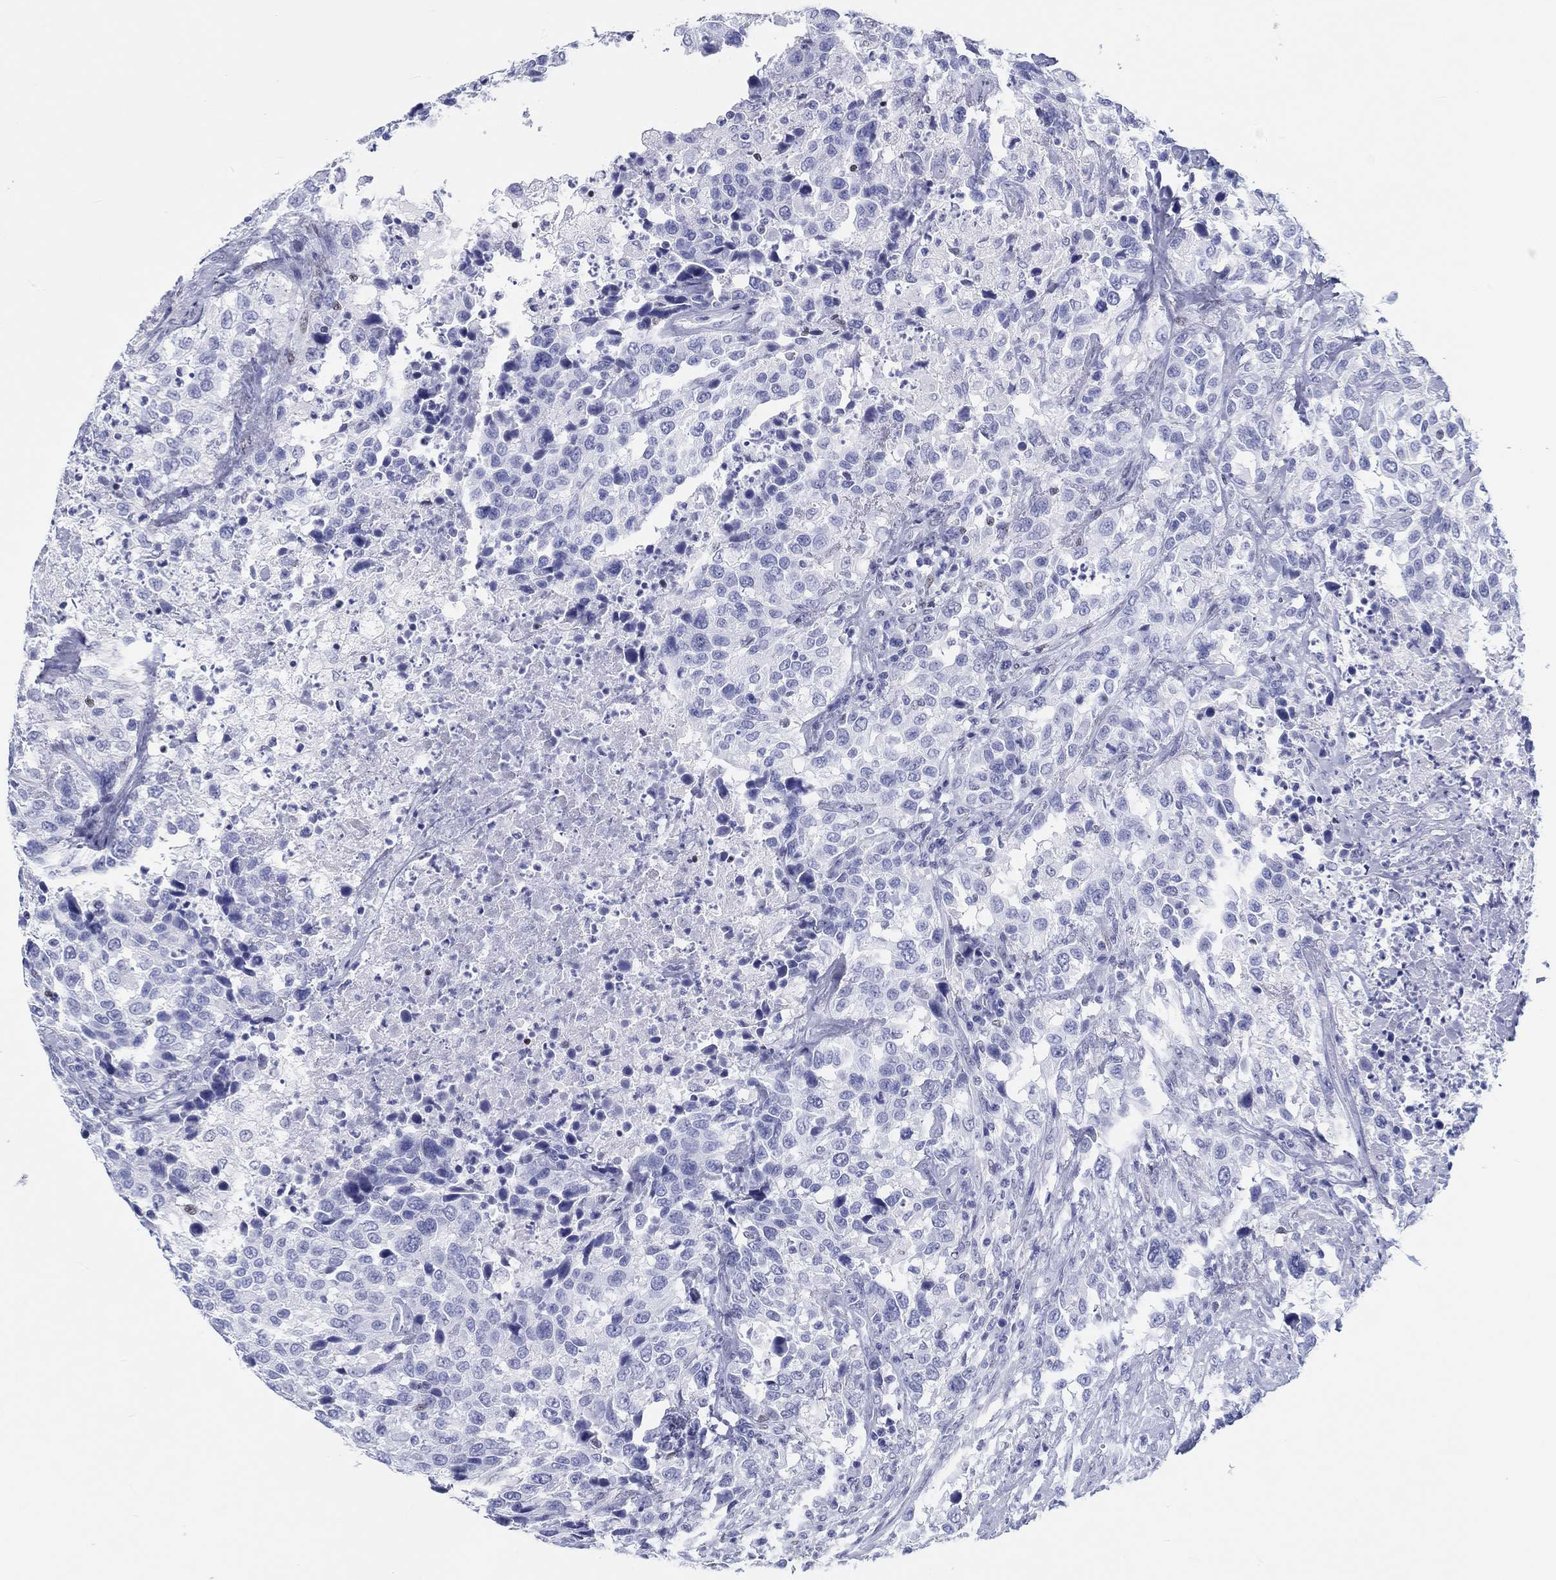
{"staining": {"intensity": "negative", "quantity": "none", "location": "none"}, "tissue": "urothelial cancer", "cell_type": "Tumor cells", "image_type": "cancer", "snomed": [{"axis": "morphology", "description": "Urothelial carcinoma, NOS"}, {"axis": "morphology", "description": "Urothelial carcinoma, High grade"}, {"axis": "topography", "description": "Urinary bladder"}], "caption": "Immunohistochemistry (IHC) micrograph of human transitional cell carcinoma stained for a protein (brown), which displays no positivity in tumor cells.", "gene": "H1-1", "patient": {"sex": "female", "age": 64}}